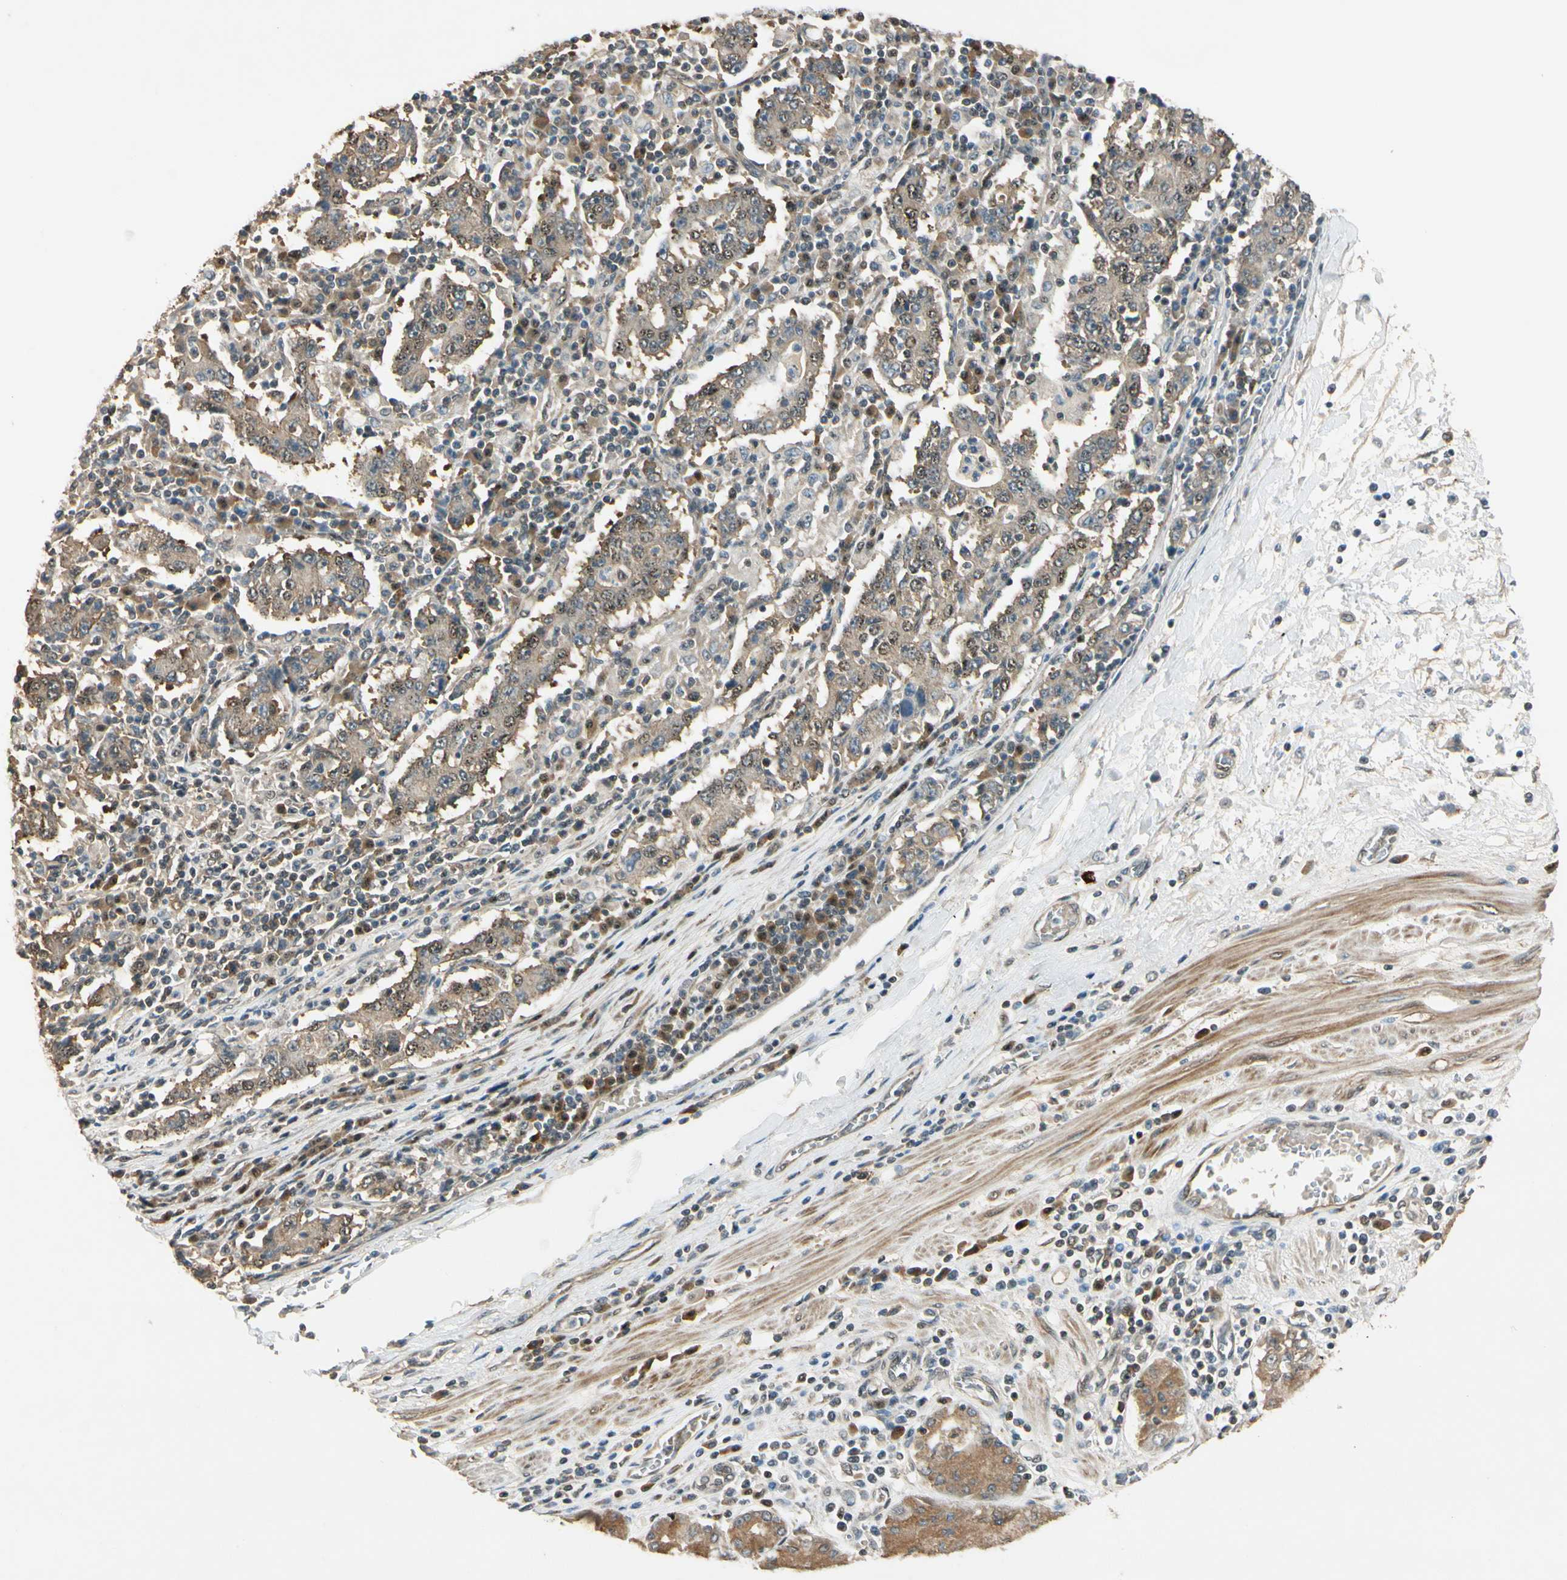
{"staining": {"intensity": "moderate", "quantity": ">75%", "location": "cytoplasmic/membranous"}, "tissue": "stomach cancer", "cell_type": "Tumor cells", "image_type": "cancer", "snomed": [{"axis": "morphology", "description": "Normal tissue, NOS"}, {"axis": "morphology", "description": "Adenocarcinoma, NOS"}, {"axis": "topography", "description": "Stomach, upper"}, {"axis": "topography", "description": "Stomach"}], "caption": "Stomach cancer tissue displays moderate cytoplasmic/membranous expression in about >75% of tumor cells, visualized by immunohistochemistry.", "gene": "MCPH1", "patient": {"sex": "male", "age": 59}}